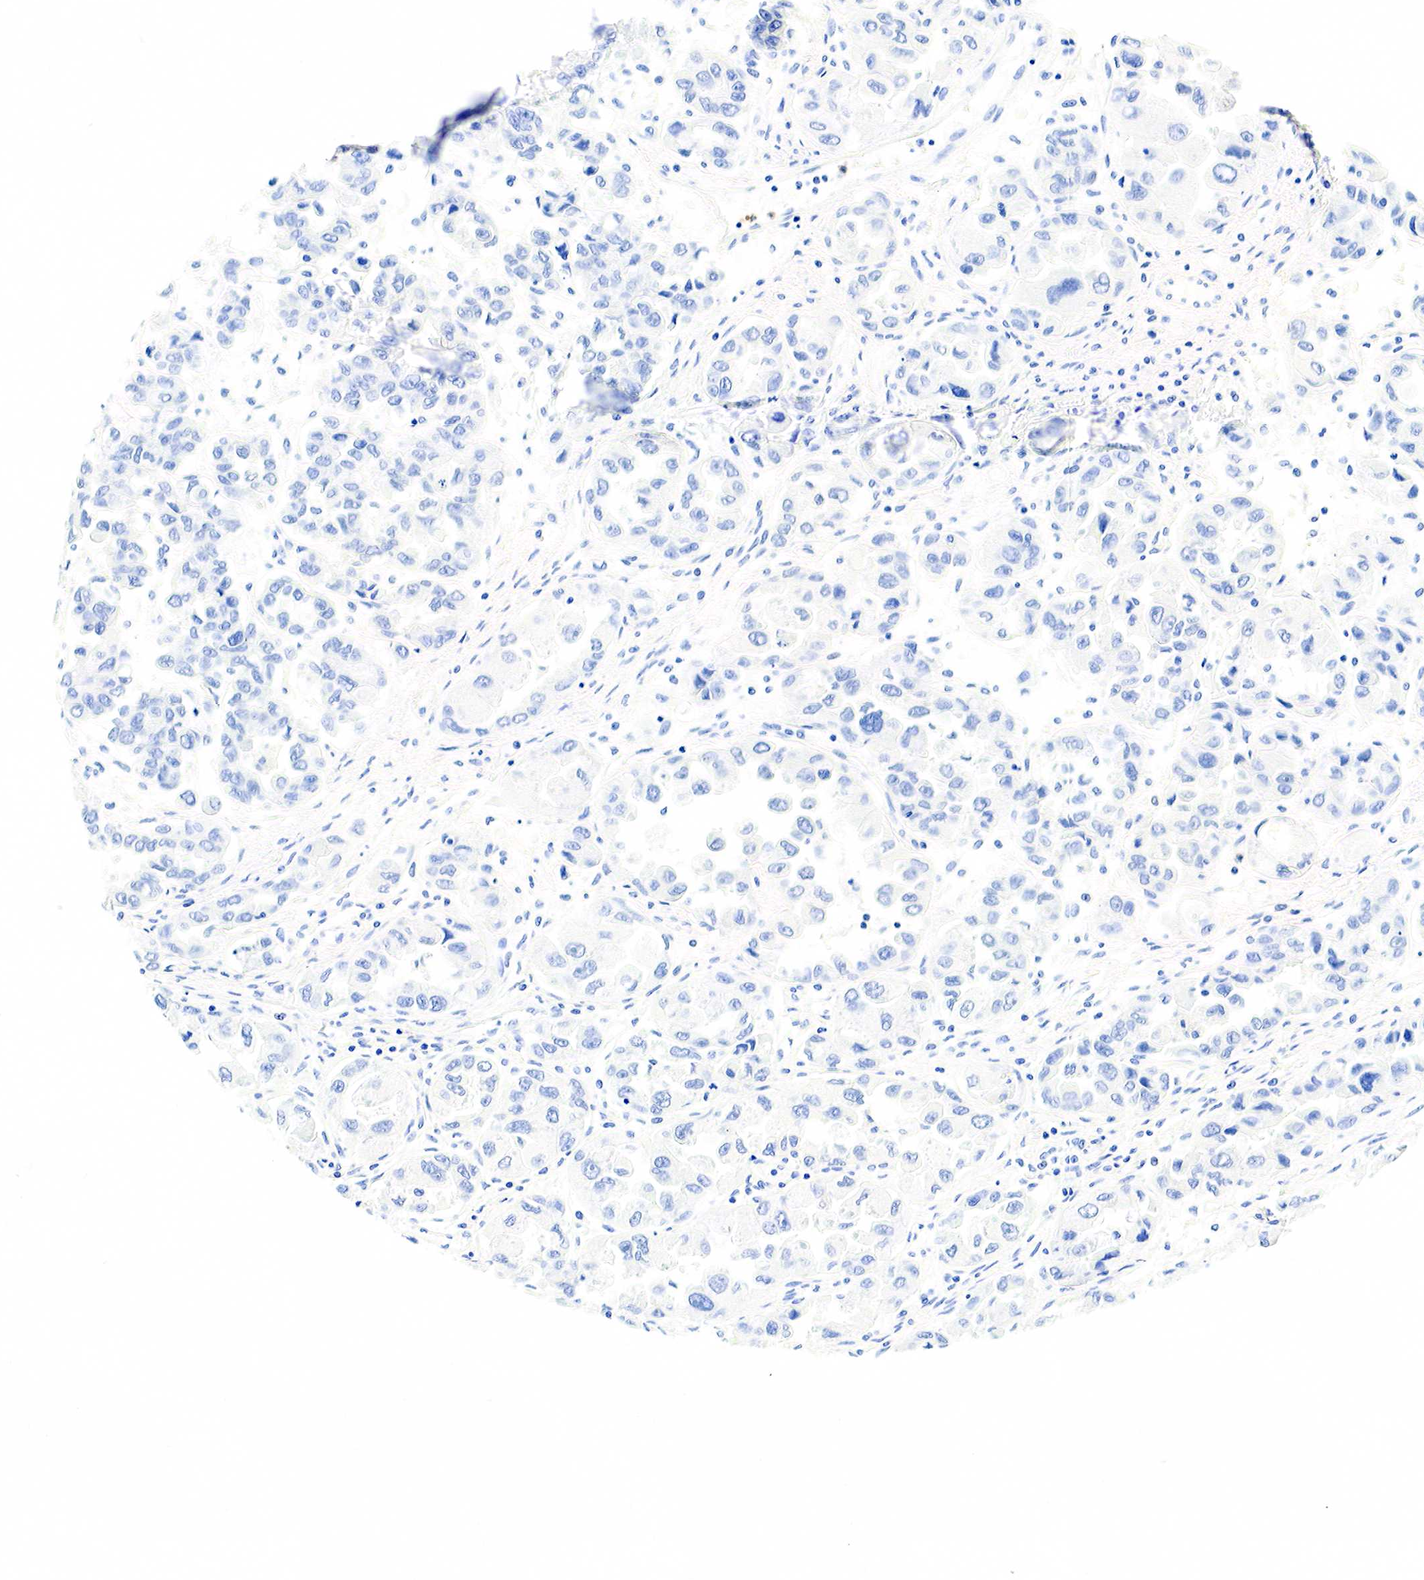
{"staining": {"intensity": "negative", "quantity": "none", "location": "none"}, "tissue": "ovarian cancer", "cell_type": "Tumor cells", "image_type": "cancer", "snomed": [{"axis": "morphology", "description": "Cystadenocarcinoma, serous, NOS"}, {"axis": "topography", "description": "Ovary"}], "caption": "An IHC photomicrograph of serous cystadenocarcinoma (ovarian) is shown. There is no staining in tumor cells of serous cystadenocarcinoma (ovarian). (DAB (3,3'-diaminobenzidine) immunohistochemistry, high magnification).", "gene": "FUT4", "patient": {"sex": "female", "age": 84}}